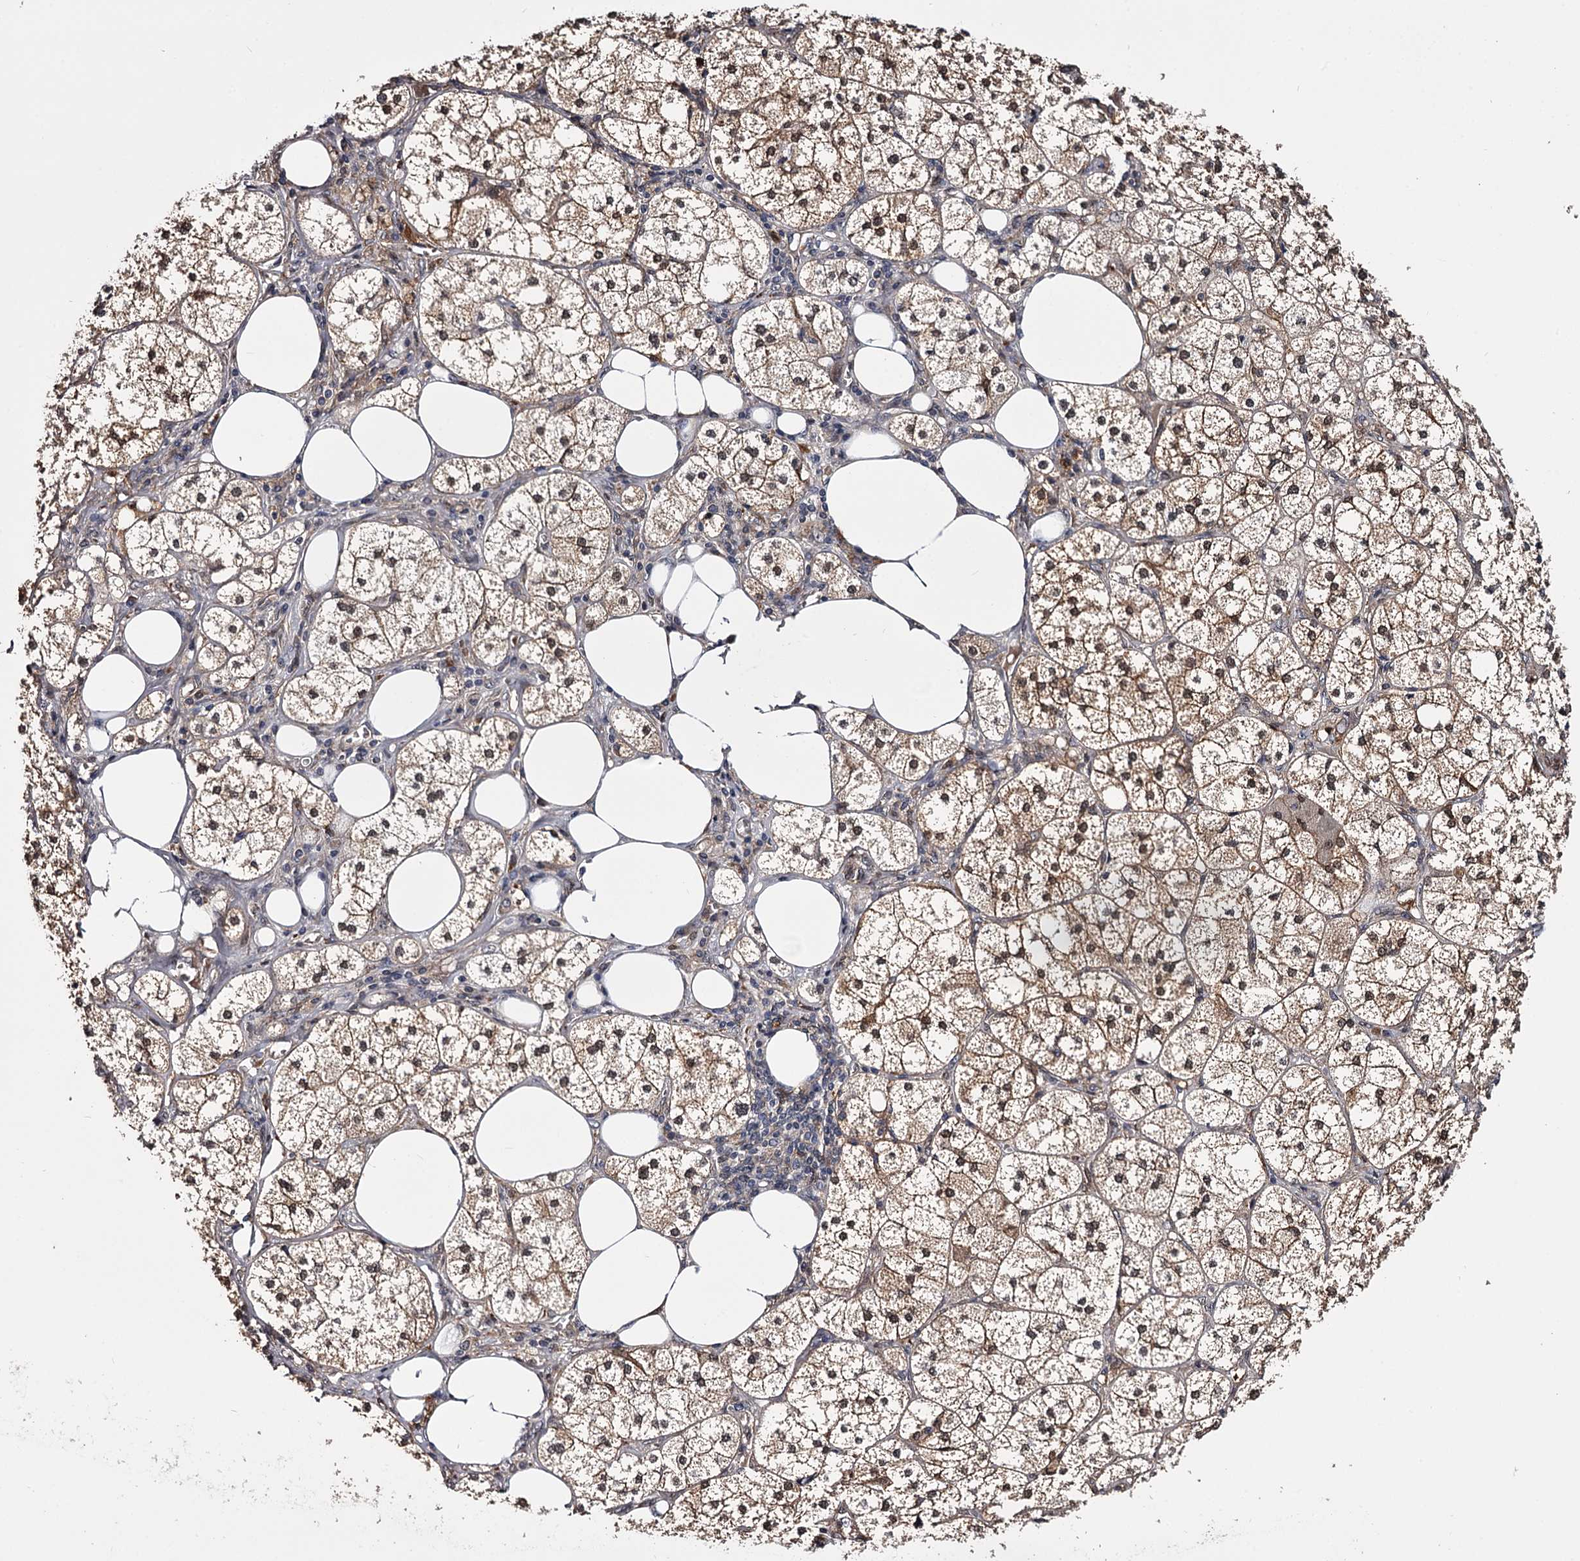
{"staining": {"intensity": "moderate", "quantity": ">75%", "location": "cytoplasmic/membranous,nuclear"}, "tissue": "adrenal gland", "cell_type": "Glandular cells", "image_type": "normal", "snomed": [{"axis": "morphology", "description": "Normal tissue, NOS"}, {"axis": "topography", "description": "Adrenal gland"}], "caption": "Normal adrenal gland shows moderate cytoplasmic/membranous,nuclear expression in approximately >75% of glandular cells.", "gene": "GSTO1", "patient": {"sex": "female", "age": 61}}